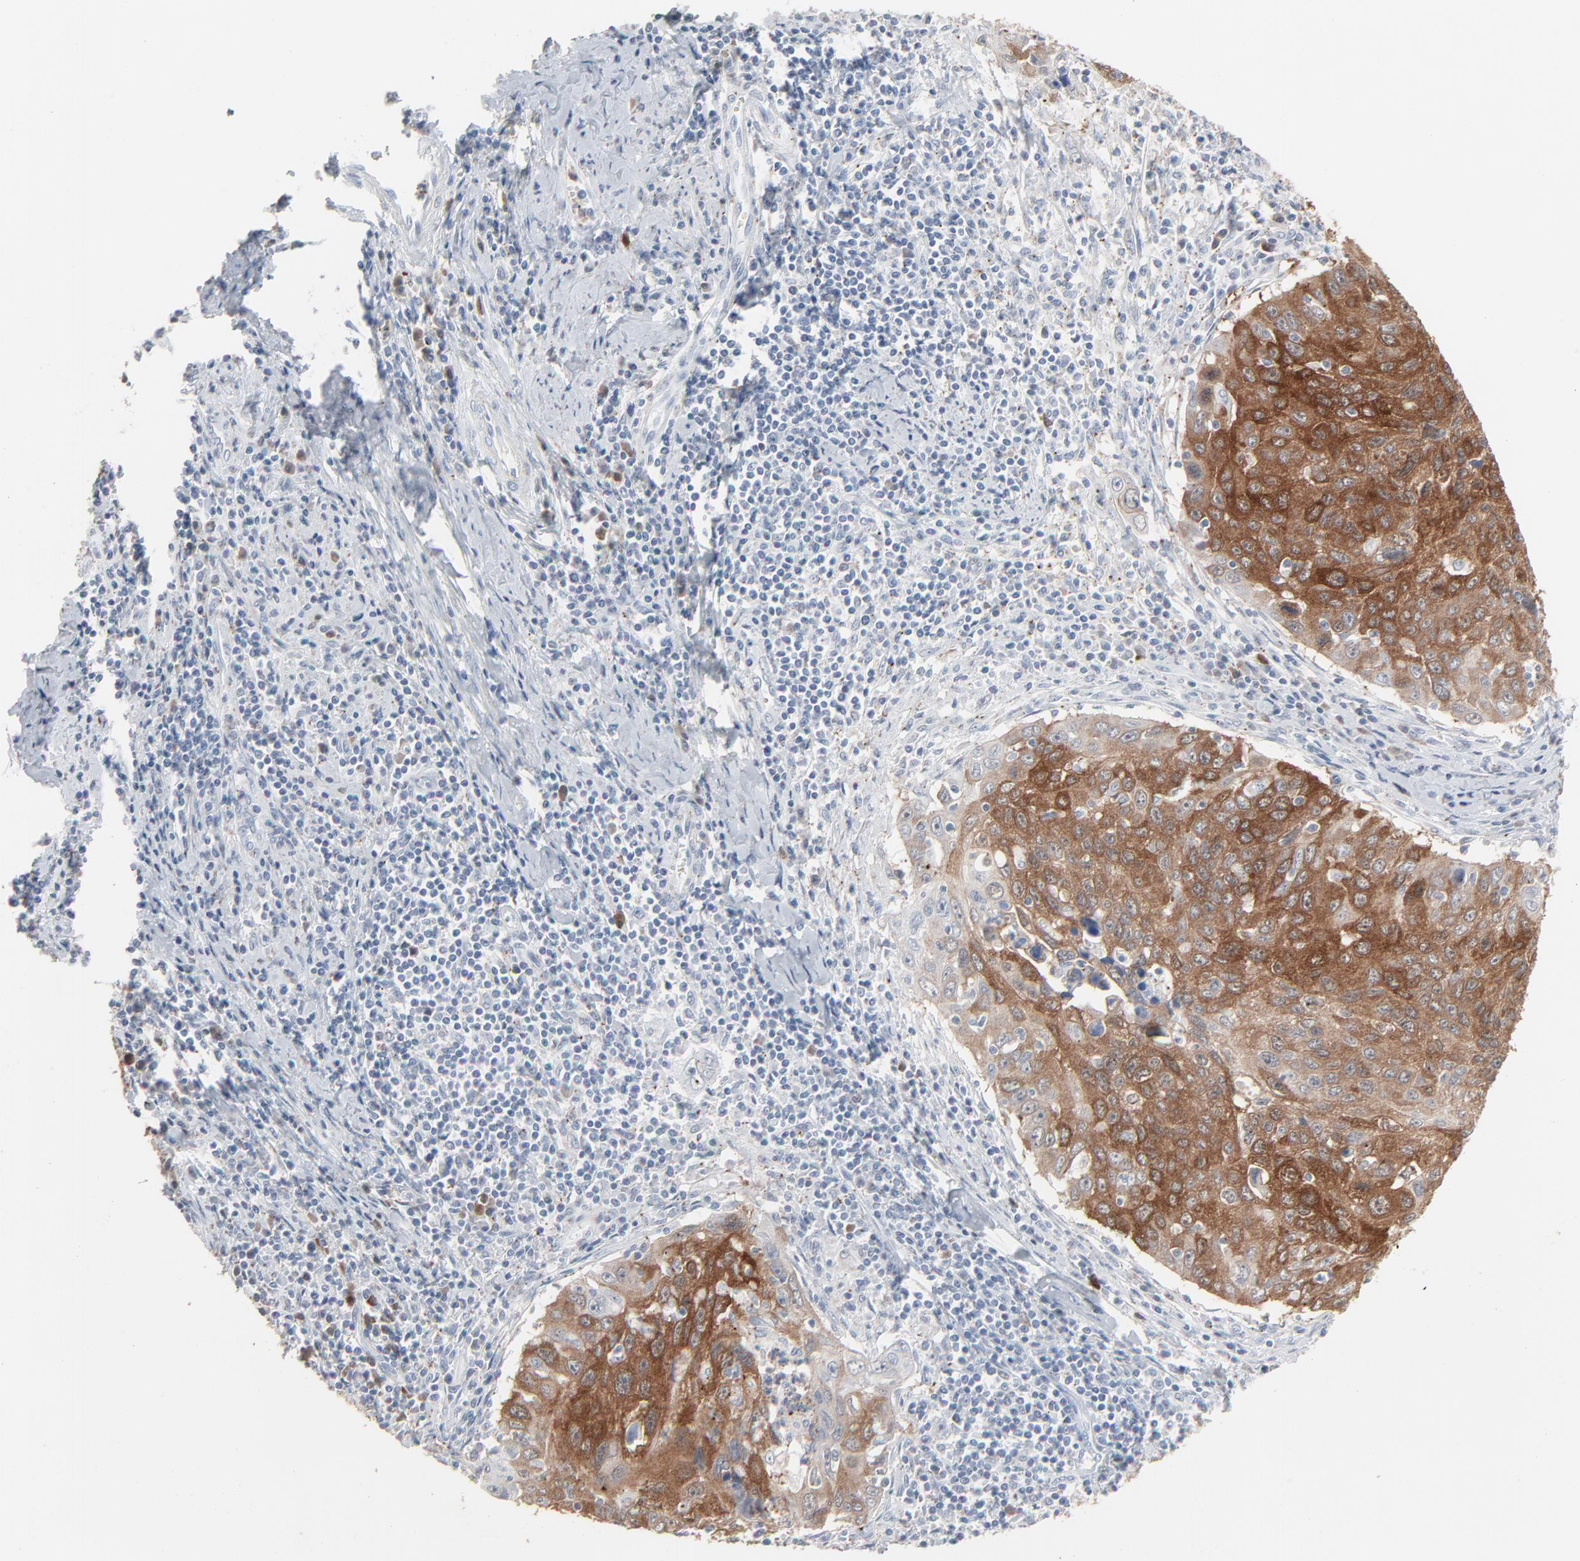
{"staining": {"intensity": "moderate", "quantity": ">75%", "location": "cytoplasmic/membranous"}, "tissue": "cervical cancer", "cell_type": "Tumor cells", "image_type": "cancer", "snomed": [{"axis": "morphology", "description": "Squamous cell carcinoma, NOS"}, {"axis": "topography", "description": "Cervix"}], "caption": "Protein staining displays moderate cytoplasmic/membranous staining in about >75% of tumor cells in cervical squamous cell carcinoma.", "gene": "PHGDH", "patient": {"sex": "female", "age": 53}}